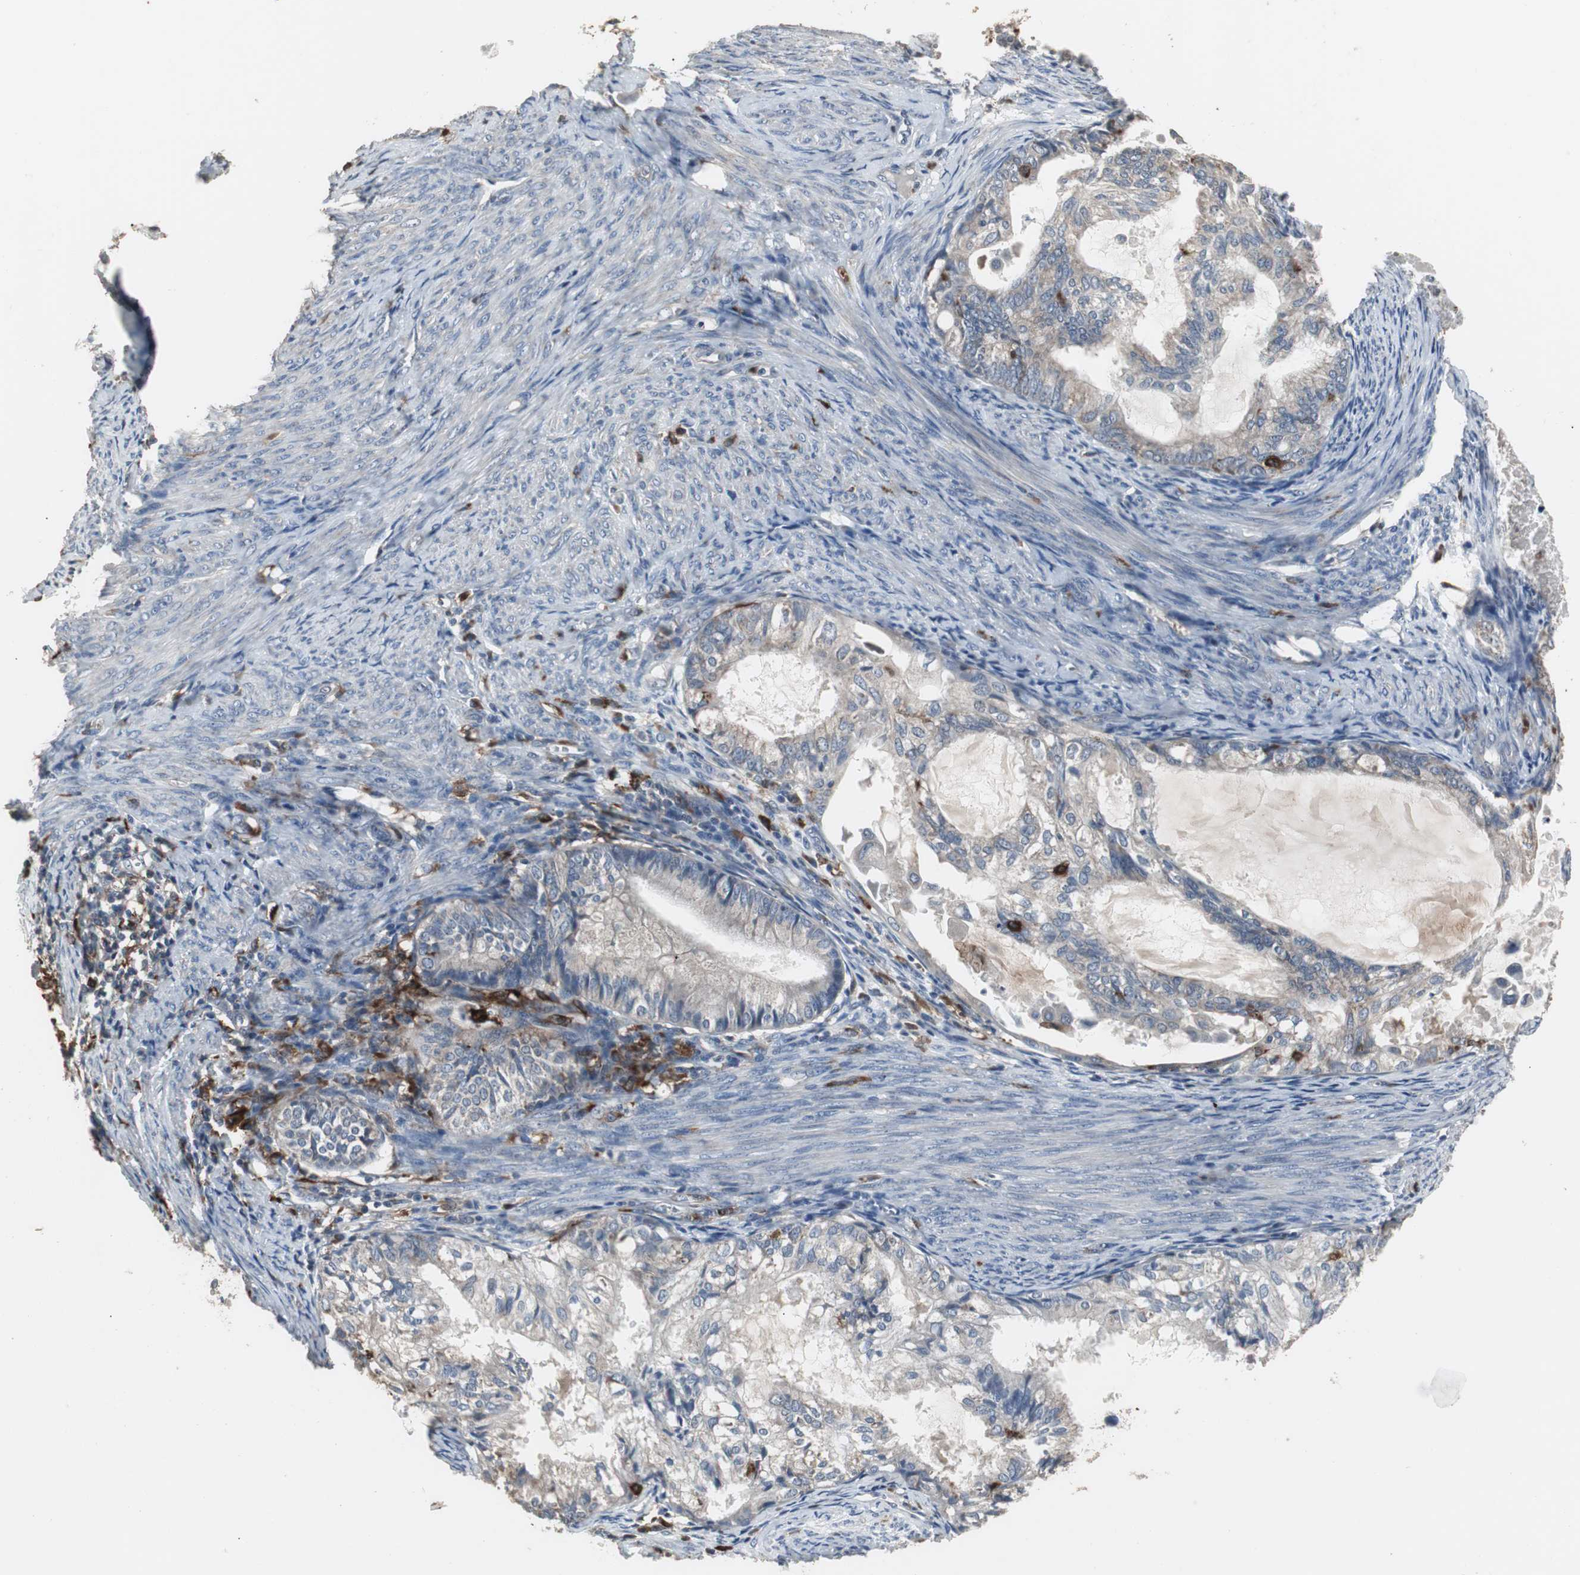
{"staining": {"intensity": "weak", "quantity": "25%-75%", "location": "cytoplasmic/membranous"}, "tissue": "cervical cancer", "cell_type": "Tumor cells", "image_type": "cancer", "snomed": [{"axis": "morphology", "description": "Normal tissue, NOS"}, {"axis": "morphology", "description": "Adenocarcinoma, NOS"}, {"axis": "topography", "description": "Cervix"}, {"axis": "topography", "description": "Endometrium"}], "caption": "An IHC image of tumor tissue is shown. Protein staining in brown shows weak cytoplasmic/membranous positivity in cervical adenocarcinoma within tumor cells.", "gene": "NCF2", "patient": {"sex": "female", "age": 86}}